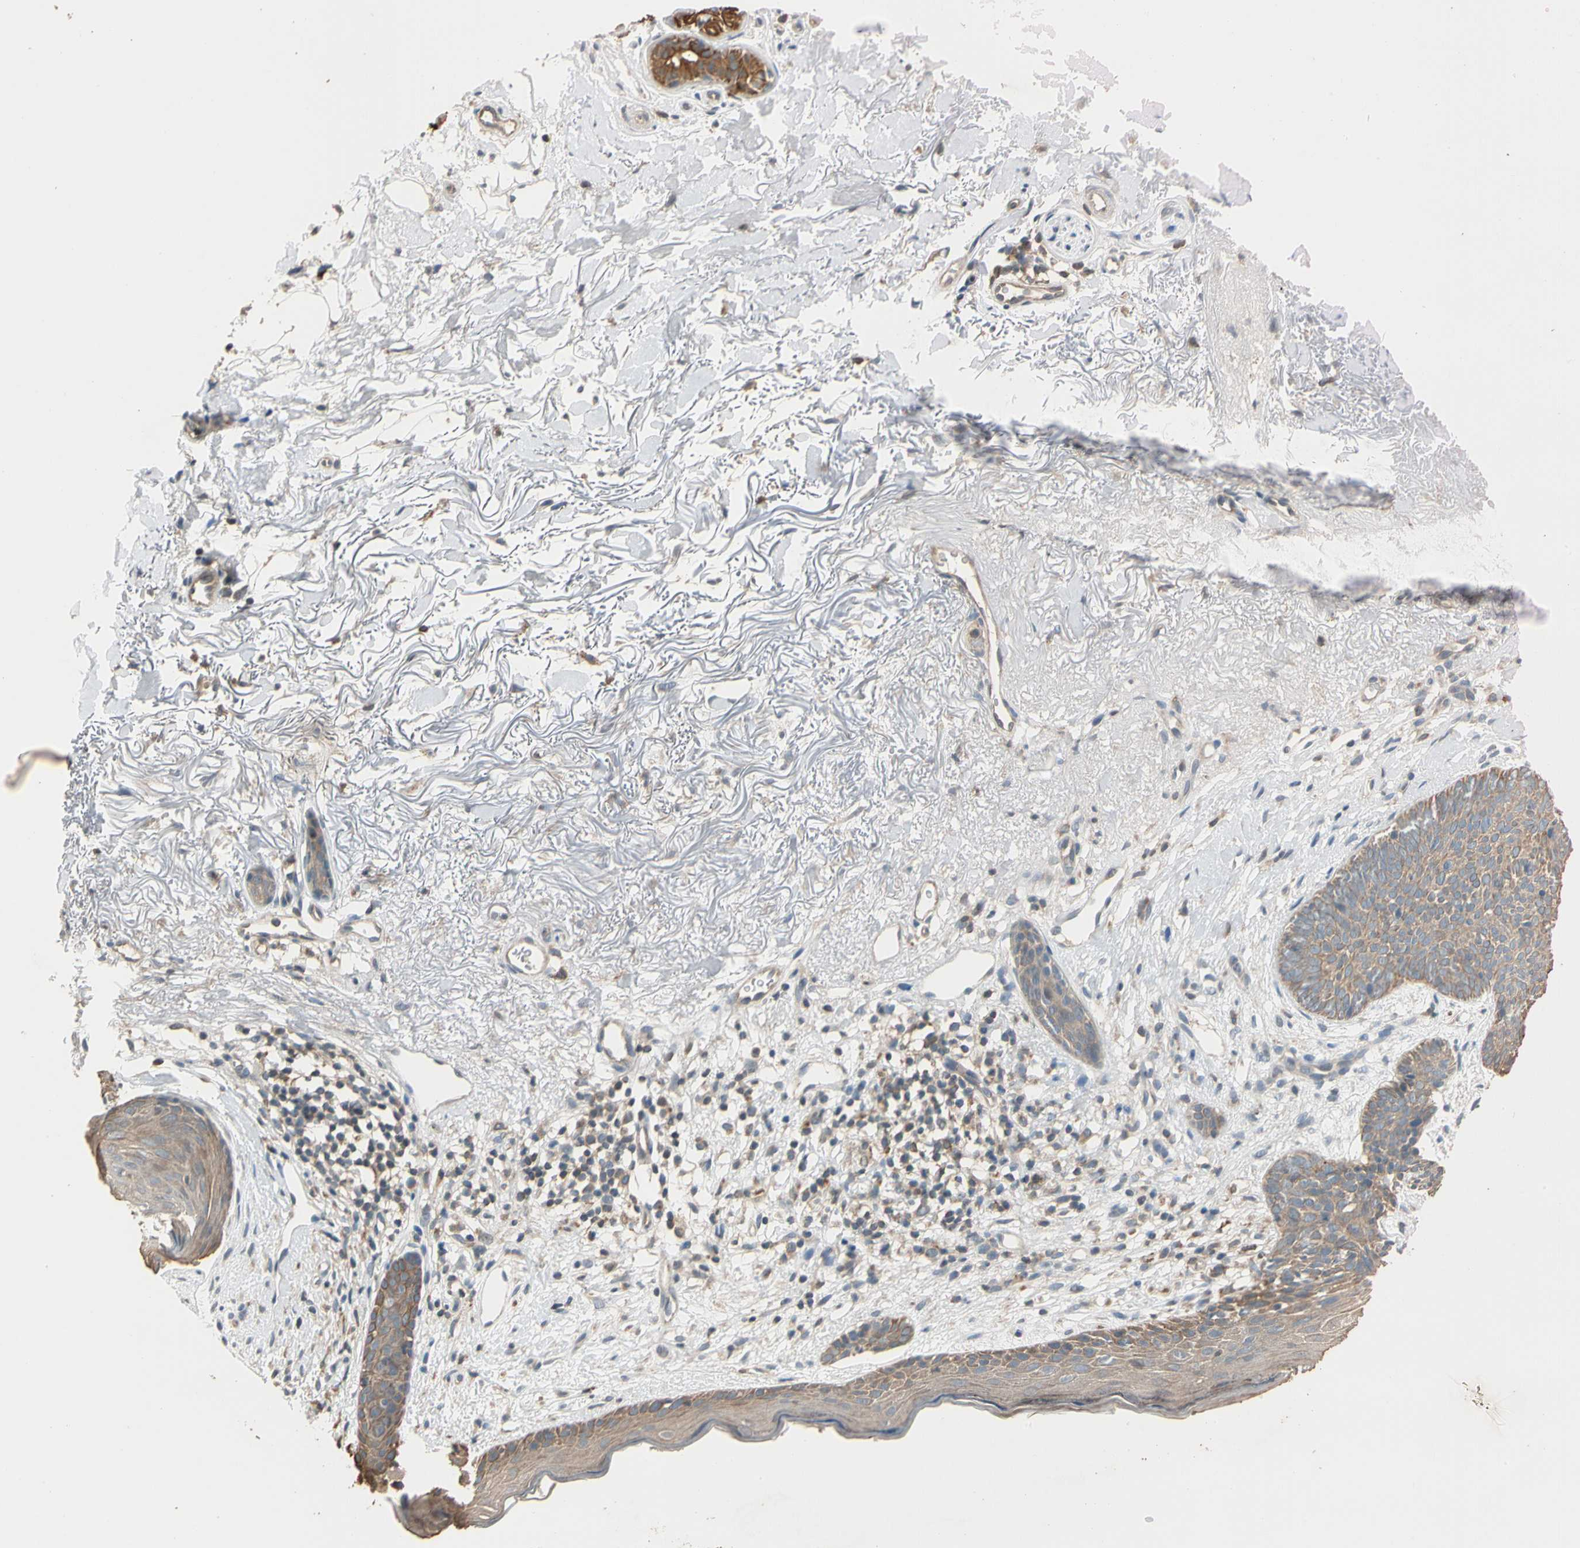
{"staining": {"intensity": "moderate", "quantity": ">75%", "location": "cytoplasmic/membranous"}, "tissue": "skin cancer", "cell_type": "Tumor cells", "image_type": "cancer", "snomed": [{"axis": "morphology", "description": "Normal tissue, NOS"}, {"axis": "morphology", "description": "Basal cell carcinoma"}, {"axis": "topography", "description": "Skin"}], "caption": "Immunohistochemical staining of human skin cancer (basal cell carcinoma) reveals medium levels of moderate cytoplasmic/membranous protein expression in about >75% of tumor cells.", "gene": "MAP3K7", "patient": {"sex": "female", "age": 70}}